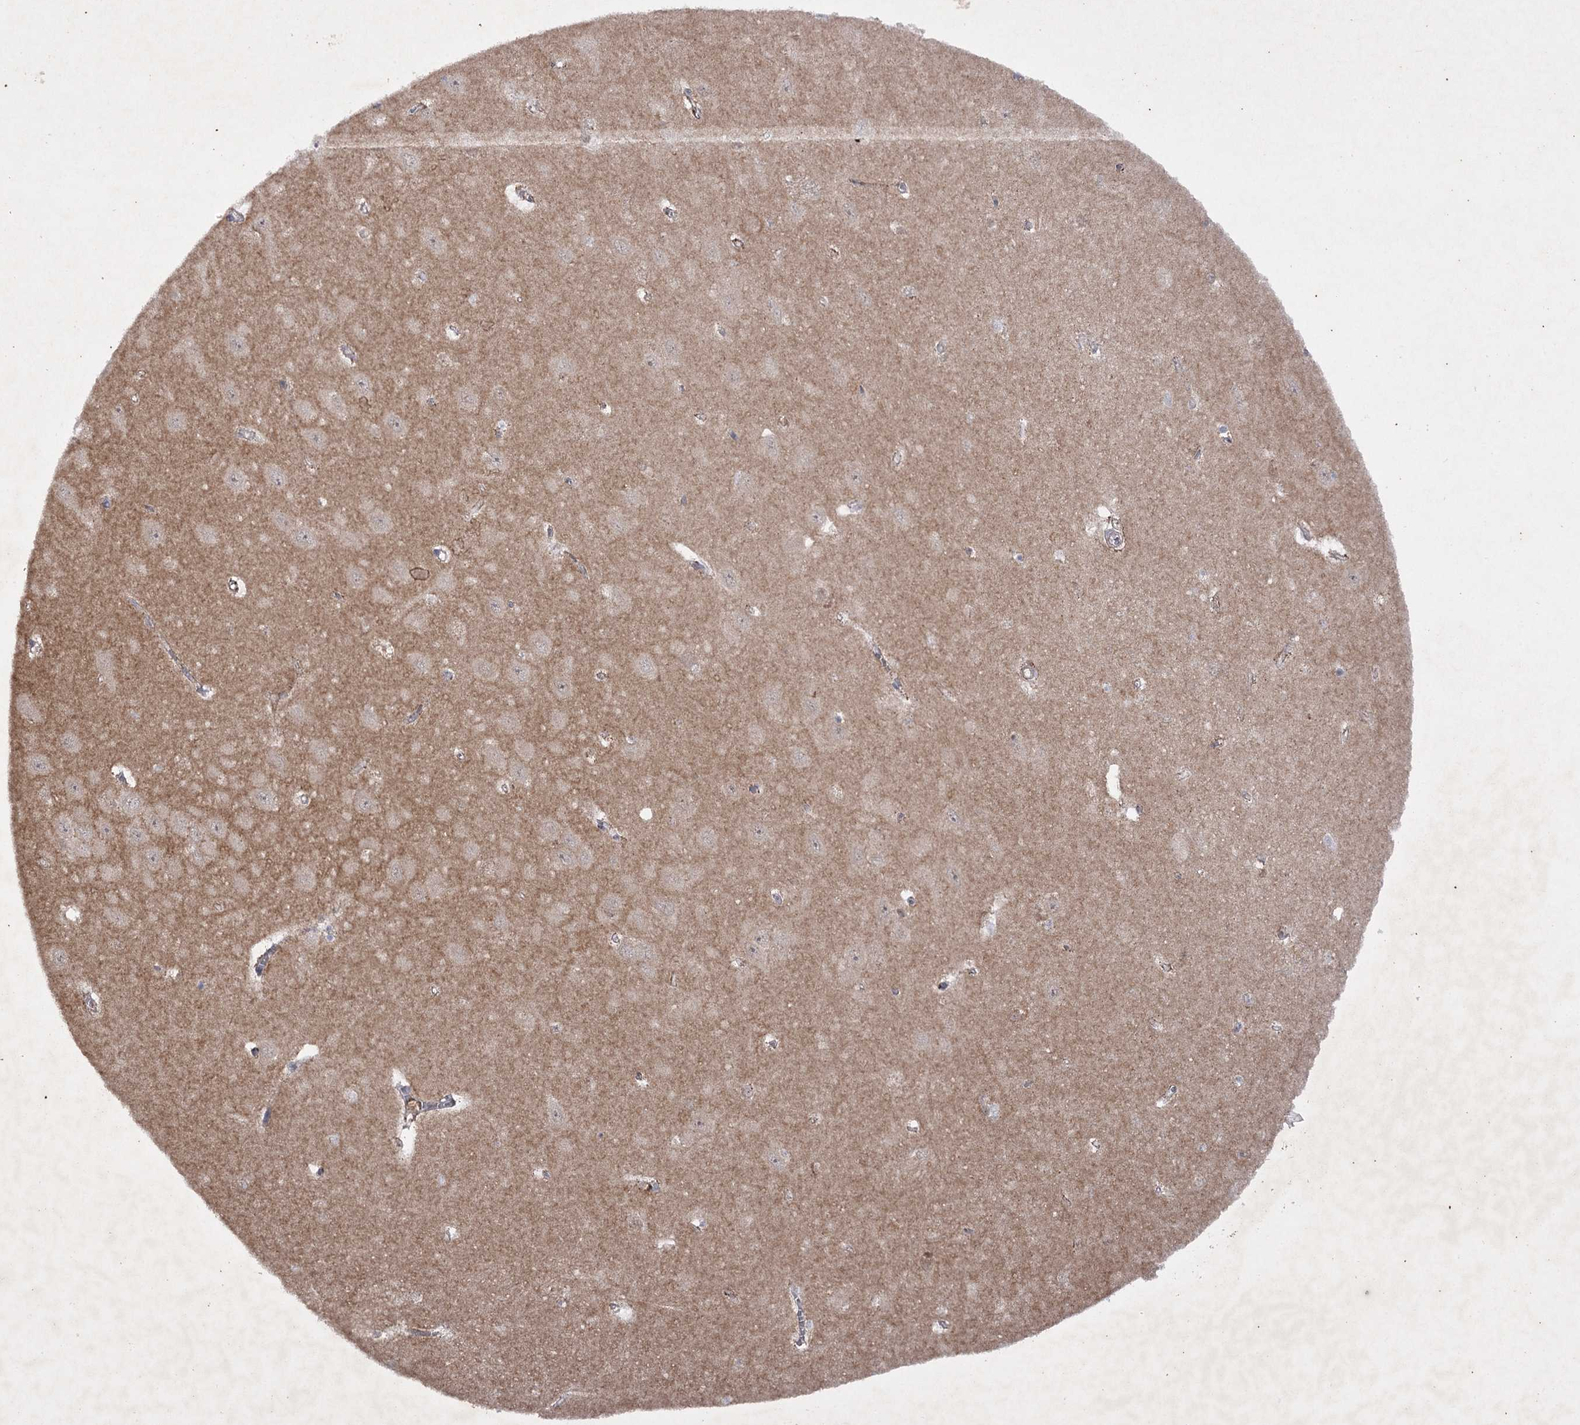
{"staining": {"intensity": "negative", "quantity": "none", "location": "none"}, "tissue": "hippocampus", "cell_type": "Glial cells", "image_type": "normal", "snomed": [{"axis": "morphology", "description": "Normal tissue, NOS"}, {"axis": "topography", "description": "Hippocampus"}], "caption": "High magnification brightfield microscopy of benign hippocampus stained with DAB (3,3'-diaminobenzidine) (brown) and counterstained with hematoxylin (blue): glial cells show no significant expression.", "gene": "BCR", "patient": {"sex": "female", "age": 64}}